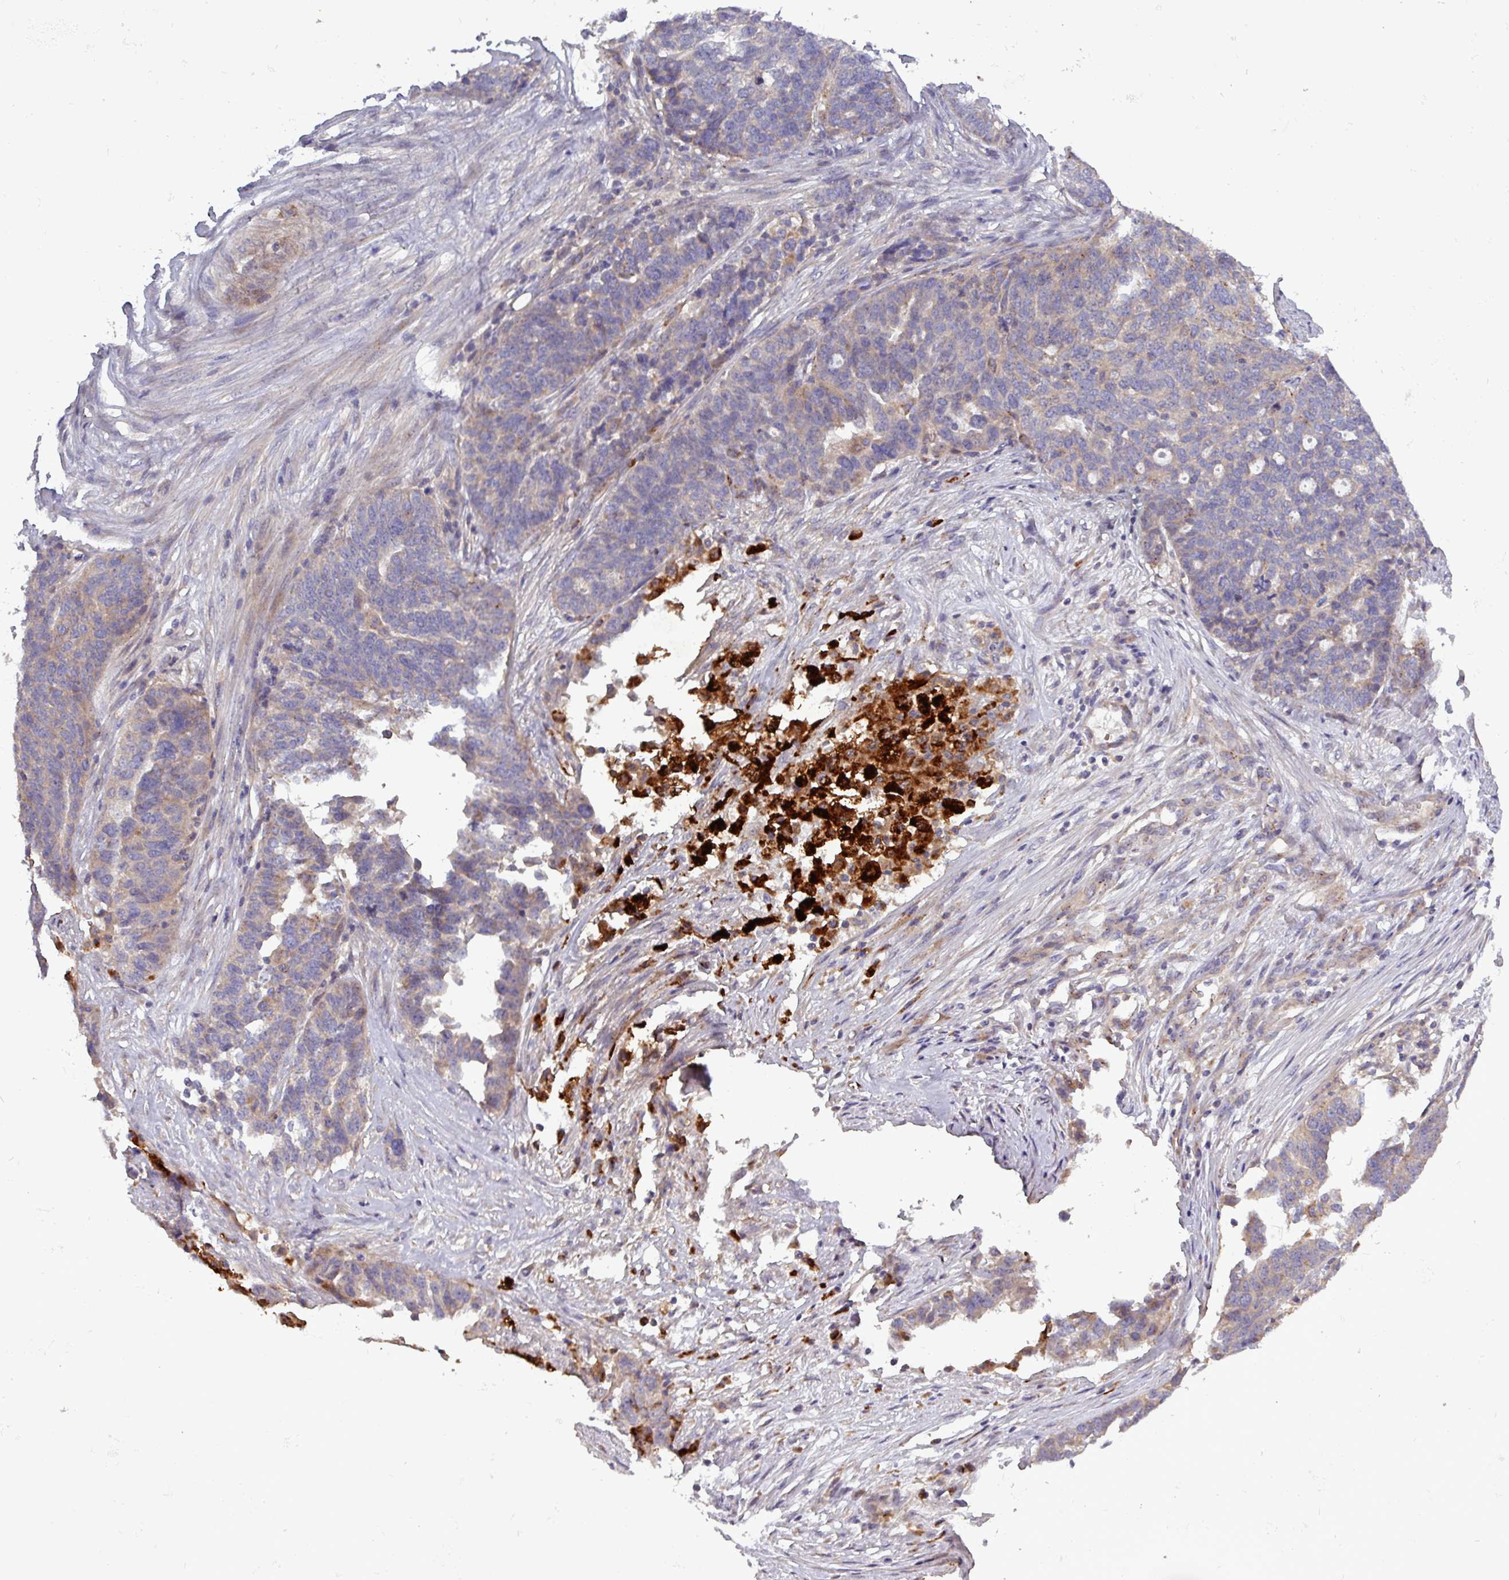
{"staining": {"intensity": "negative", "quantity": "none", "location": "none"}, "tissue": "ovarian cancer", "cell_type": "Tumor cells", "image_type": "cancer", "snomed": [{"axis": "morphology", "description": "Cystadenocarcinoma, serous, NOS"}, {"axis": "topography", "description": "Ovary"}], "caption": "High magnification brightfield microscopy of ovarian serous cystadenocarcinoma stained with DAB (brown) and counterstained with hematoxylin (blue): tumor cells show no significant positivity.", "gene": "PLIN2", "patient": {"sex": "female", "age": 59}}